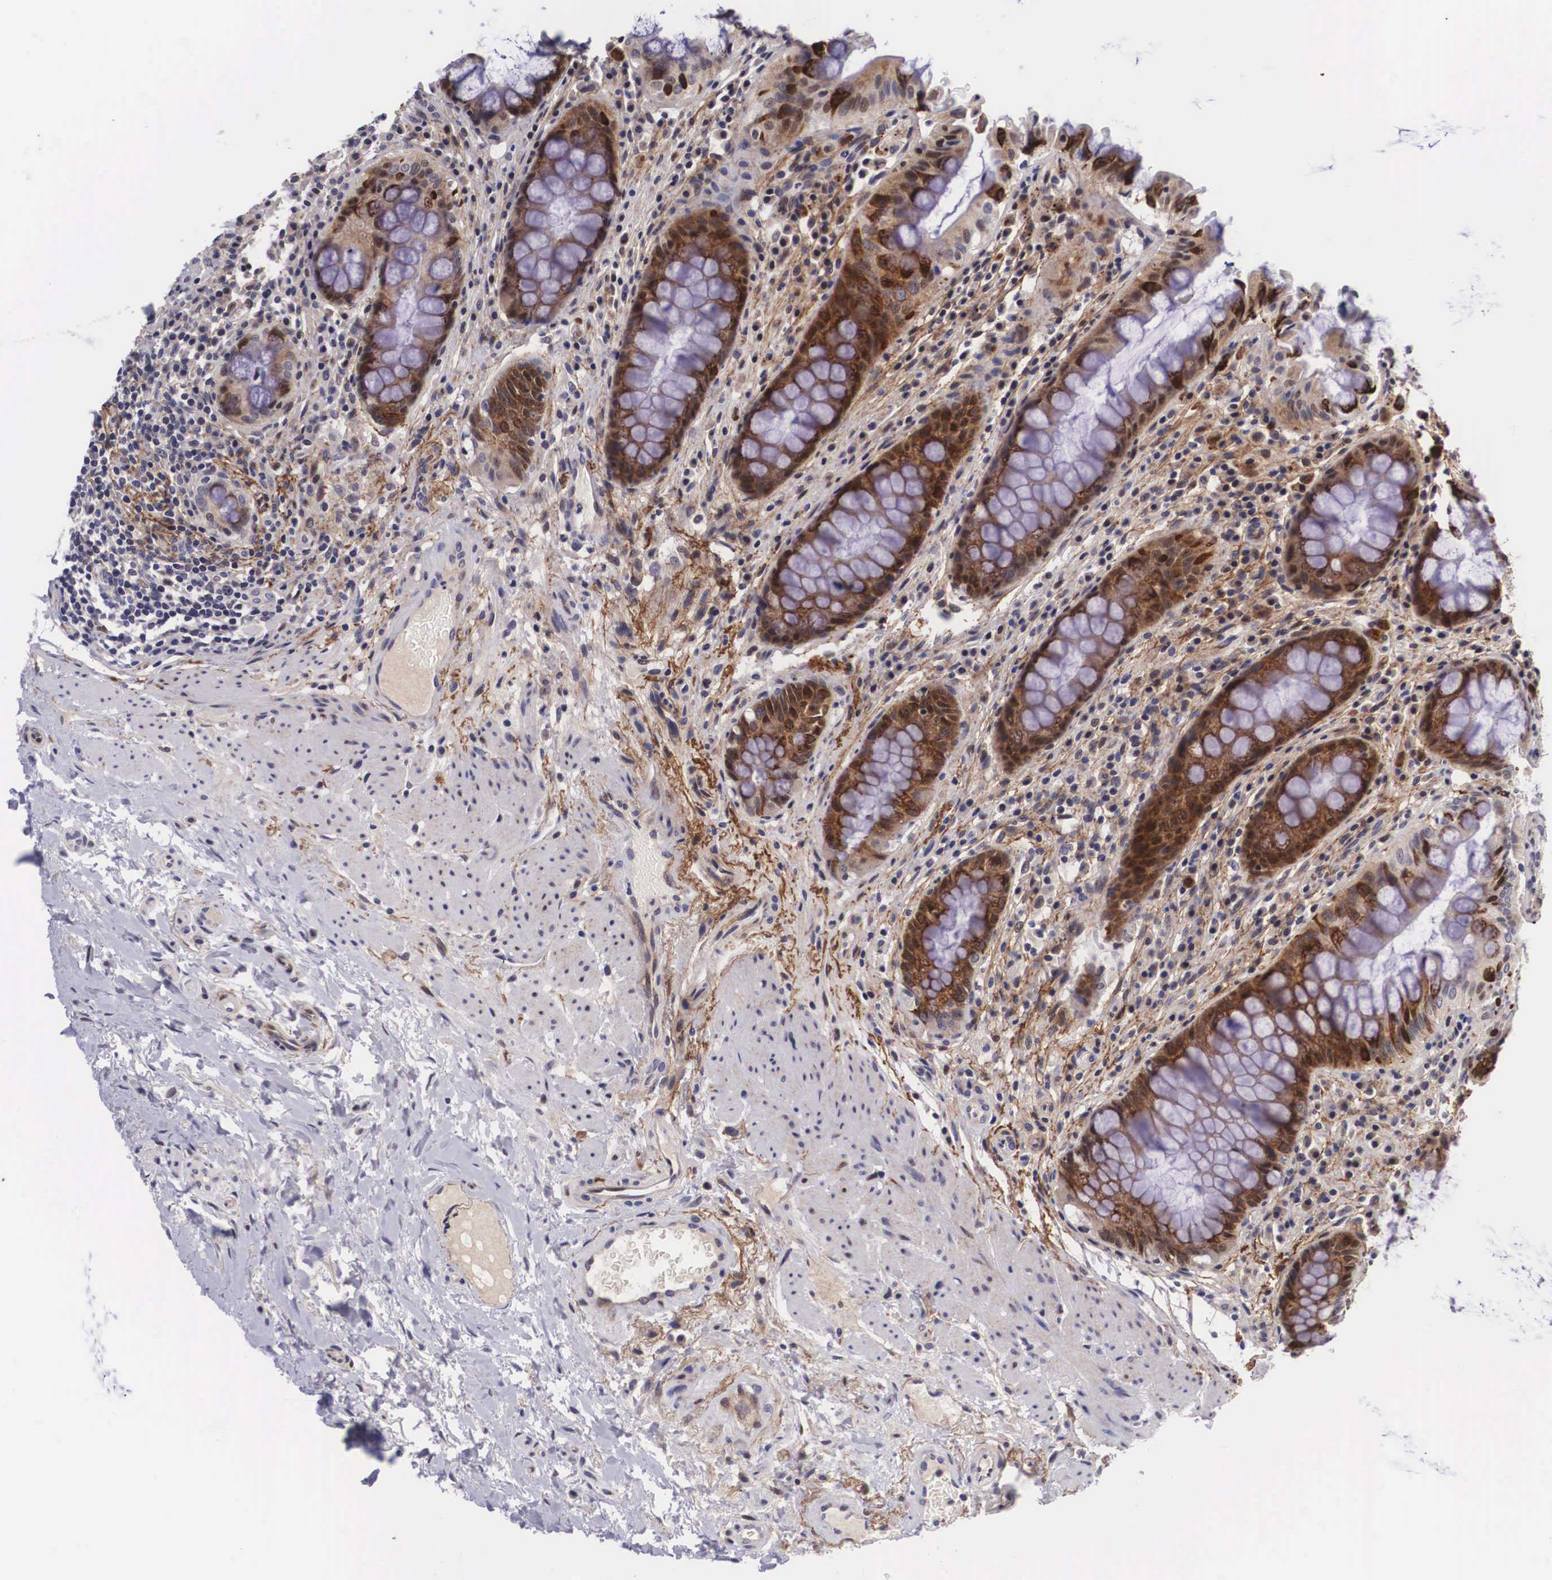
{"staining": {"intensity": "strong", "quantity": ">75%", "location": "cytoplasmic/membranous"}, "tissue": "rectum", "cell_type": "Glandular cells", "image_type": "normal", "snomed": [{"axis": "morphology", "description": "Normal tissue, NOS"}, {"axis": "topography", "description": "Rectum"}], "caption": "Protein staining of normal rectum demonstrates strong cytoplasmic/membranous staining in about >75% of glandular cells. (DAB (3,3'-diaminobenzidine) IHC with brightfield microscopy, high magnification).", "gene": "EMID1", "patient": {"sex": "female", "age": 75}}